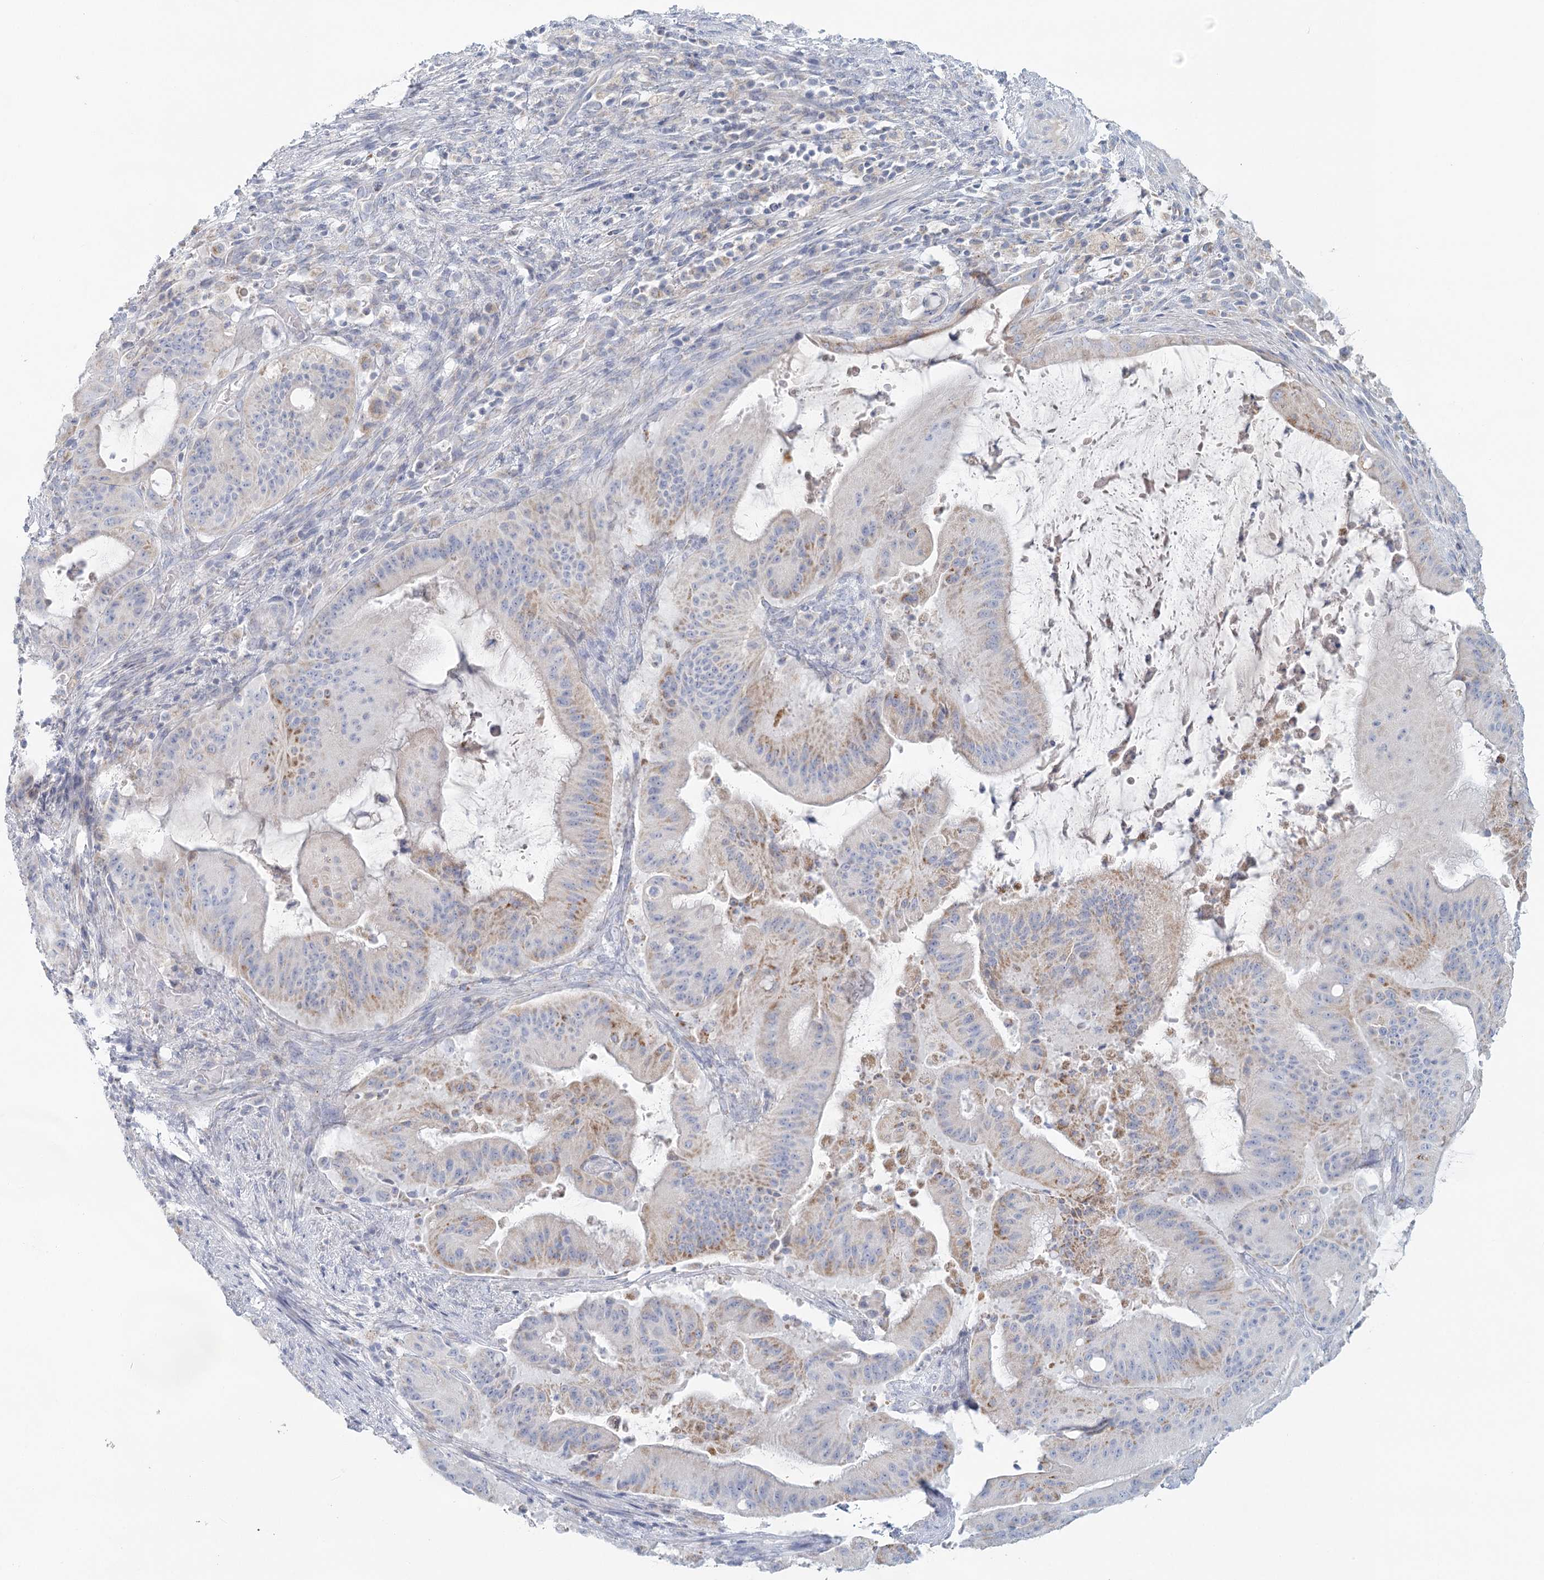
{"staining": {"intensity": "moderate", "quantity": "<25%", "location": "cytoplasmic/membranous"}, "tissue": "liver cancer", "cell_type": "Tumor cells", "image_type": "cancer", "snomed": [{"axis": "morphology", "description": "Normal tissue, NOS"}, {"axis": "morphology", "description": "Cholangiocarcinoma"}, {"axis": "topography", "description": "Liver"}, {"axis": "topography", "description": "Peripheral nerve tissue"}], "caption": "Protein analysis of liver cancer (cholangiocarcinoma) tissue reveals moderate cytoplasmic/membranous positivity in approximately <25% of tumor cells. (DAB IHC, brown staining for protein, blue staining for nuclei).", "gene": "BPHL", "patient": {"sex": "female", "age": 73}}